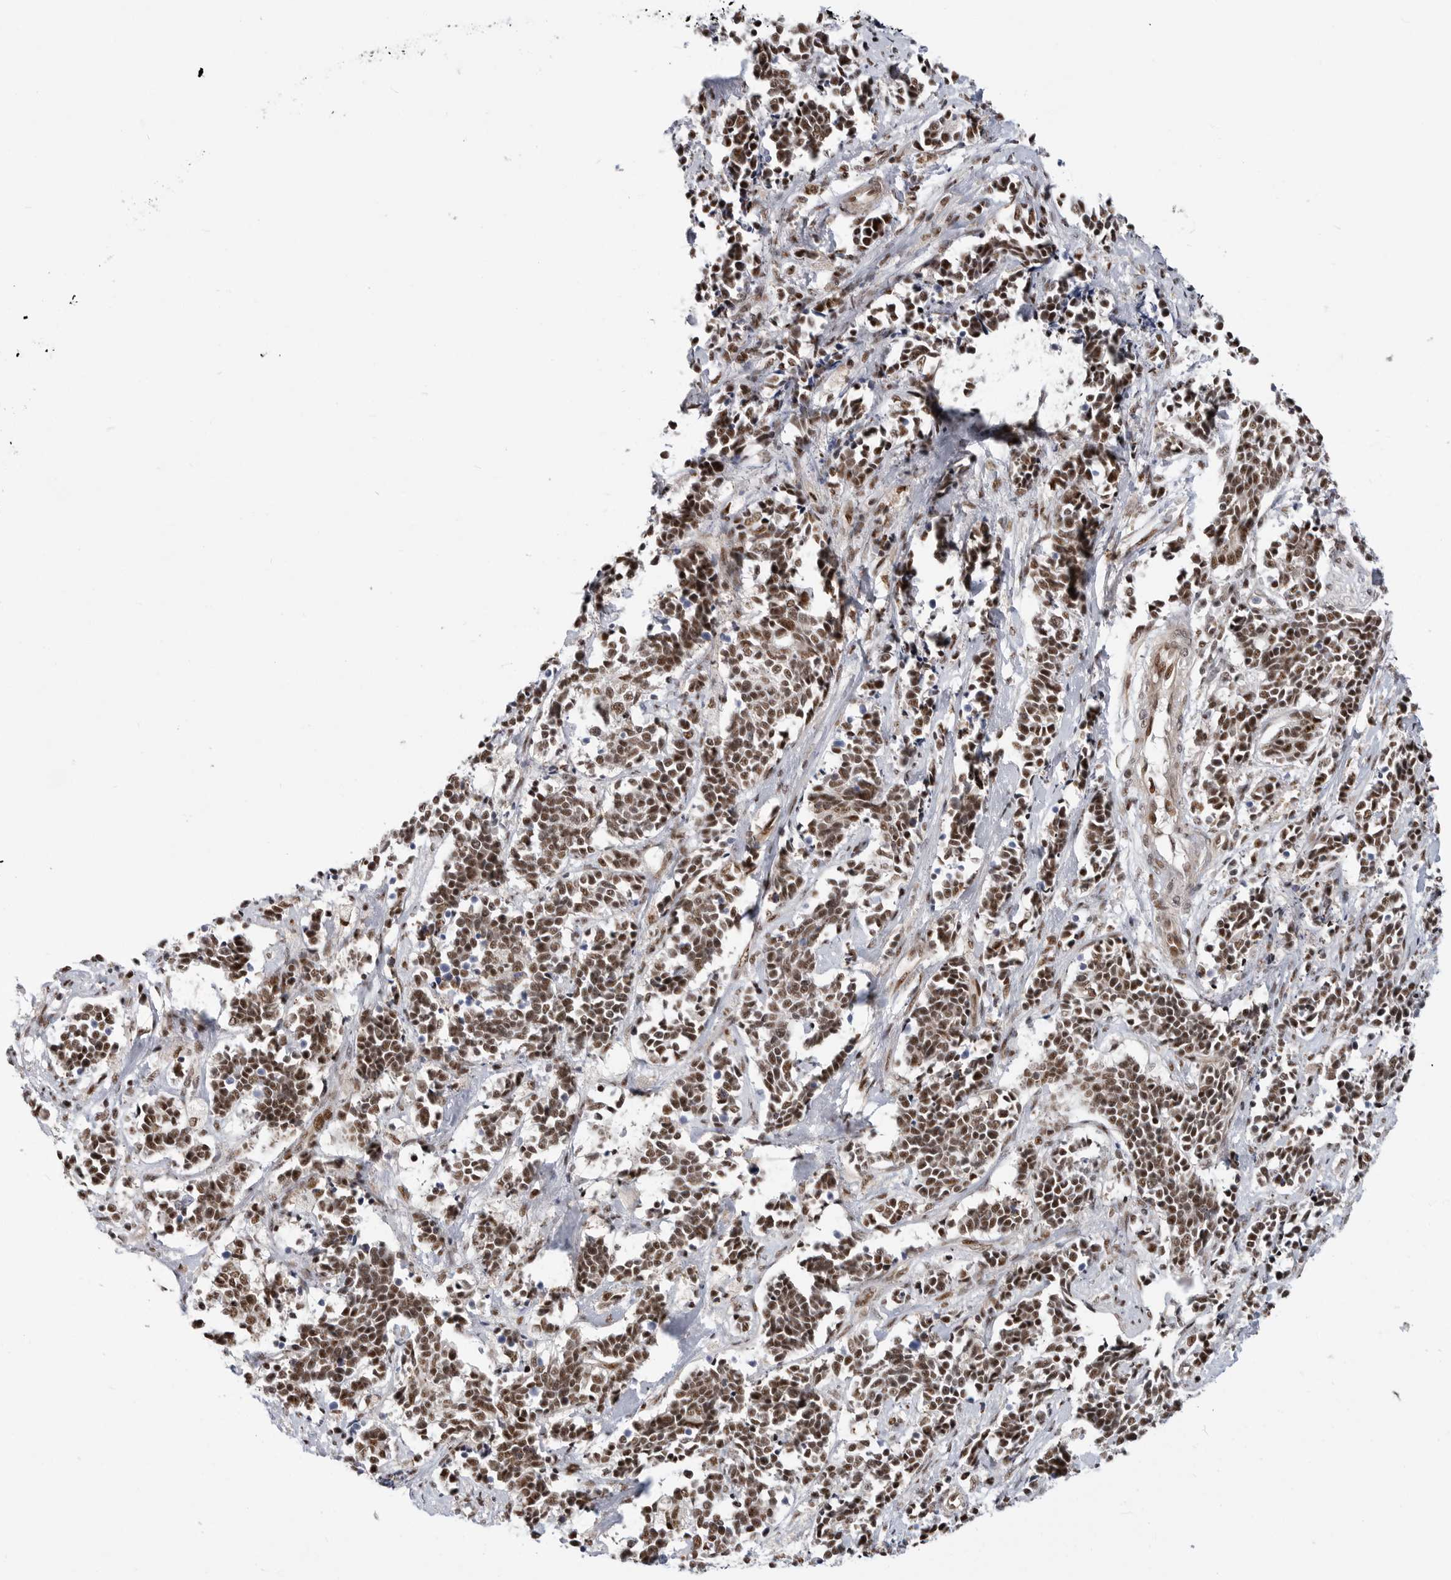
{"staining": {"intensity": "moderate", "quantity": ">75%", "location": "nuclear"}, "tissue": "cervical cancer", "cell_type": "Tumor cells", "image_type": "cancer", "snomed": [{"axis": "morphology", "description": "Normal tissue, NOS"}, {"axis": "morphology", "description": "Squamous cell carcinoma, NOS"}, {"axis": "topography", "description": "Cervix"}], "caption": "Immunohistochemistry histopathology image of neoplastic tissue: cervical cancer stained using immunohistochemistry displays medium levels of moderate protein expression localized specifically in the nuclear of tumor cells, appearing as a nuclear brown color.", "gene": "GPATCH2", "patient": {"sex": "female", "age": 35}}